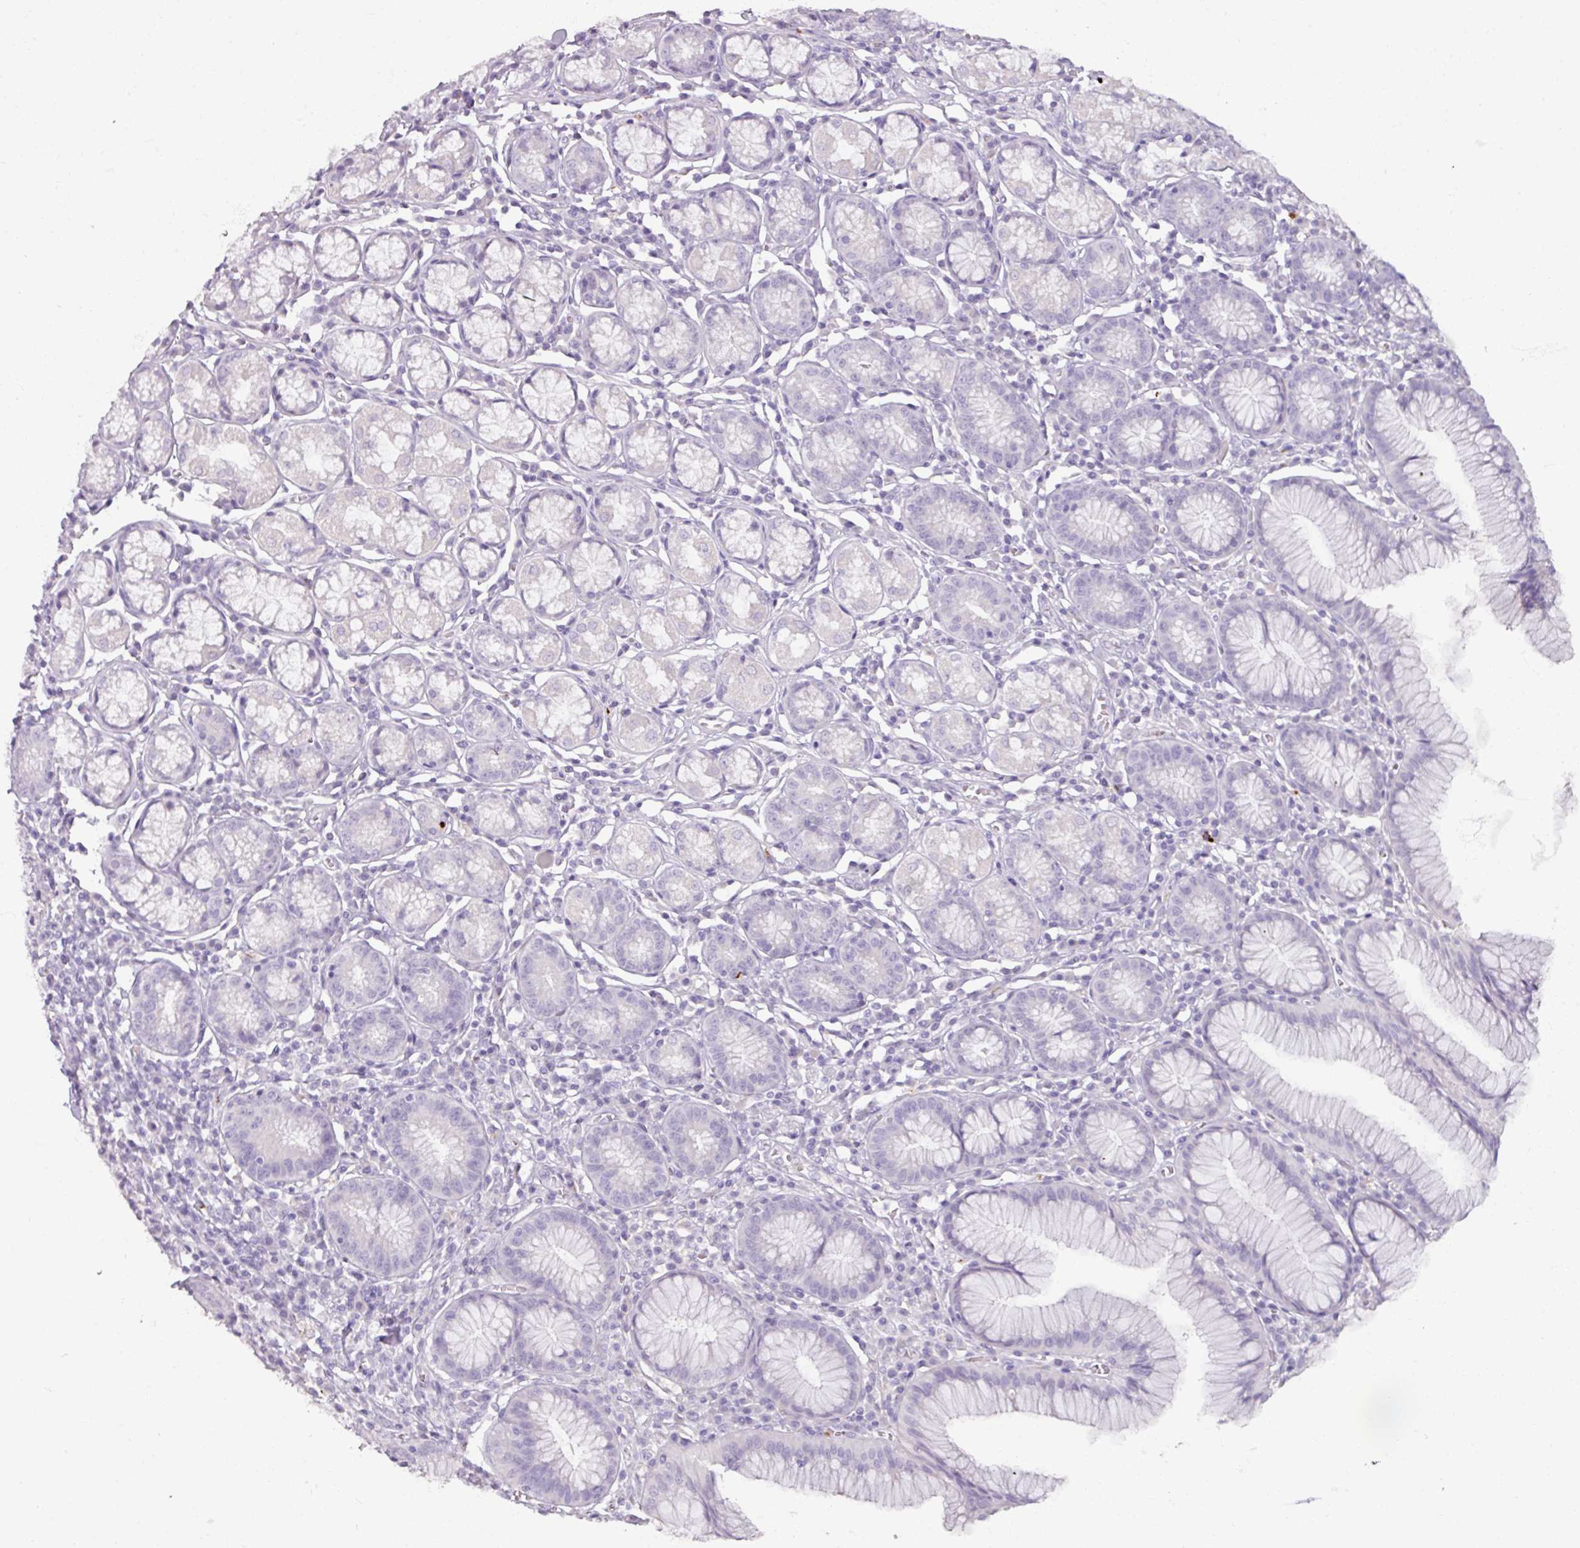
{"staining": {"intensity": "negative", "quantity": "none", "location": "none"}, "tissue": "stomach", "cell_type": "Glandular cells", "image_type": "normal", "snomed": [{"axis": "morphology", "description": "Normal tissue, NOS"}, {"axis": "topography", "description": "Stomach"}], "caption": "DAB immunohistochemical staining of benign human stomach demonstrates no significant staining in glandular cells.", "gene": "SLC27A5", "patient": {"sex": "male", "age": 55}}